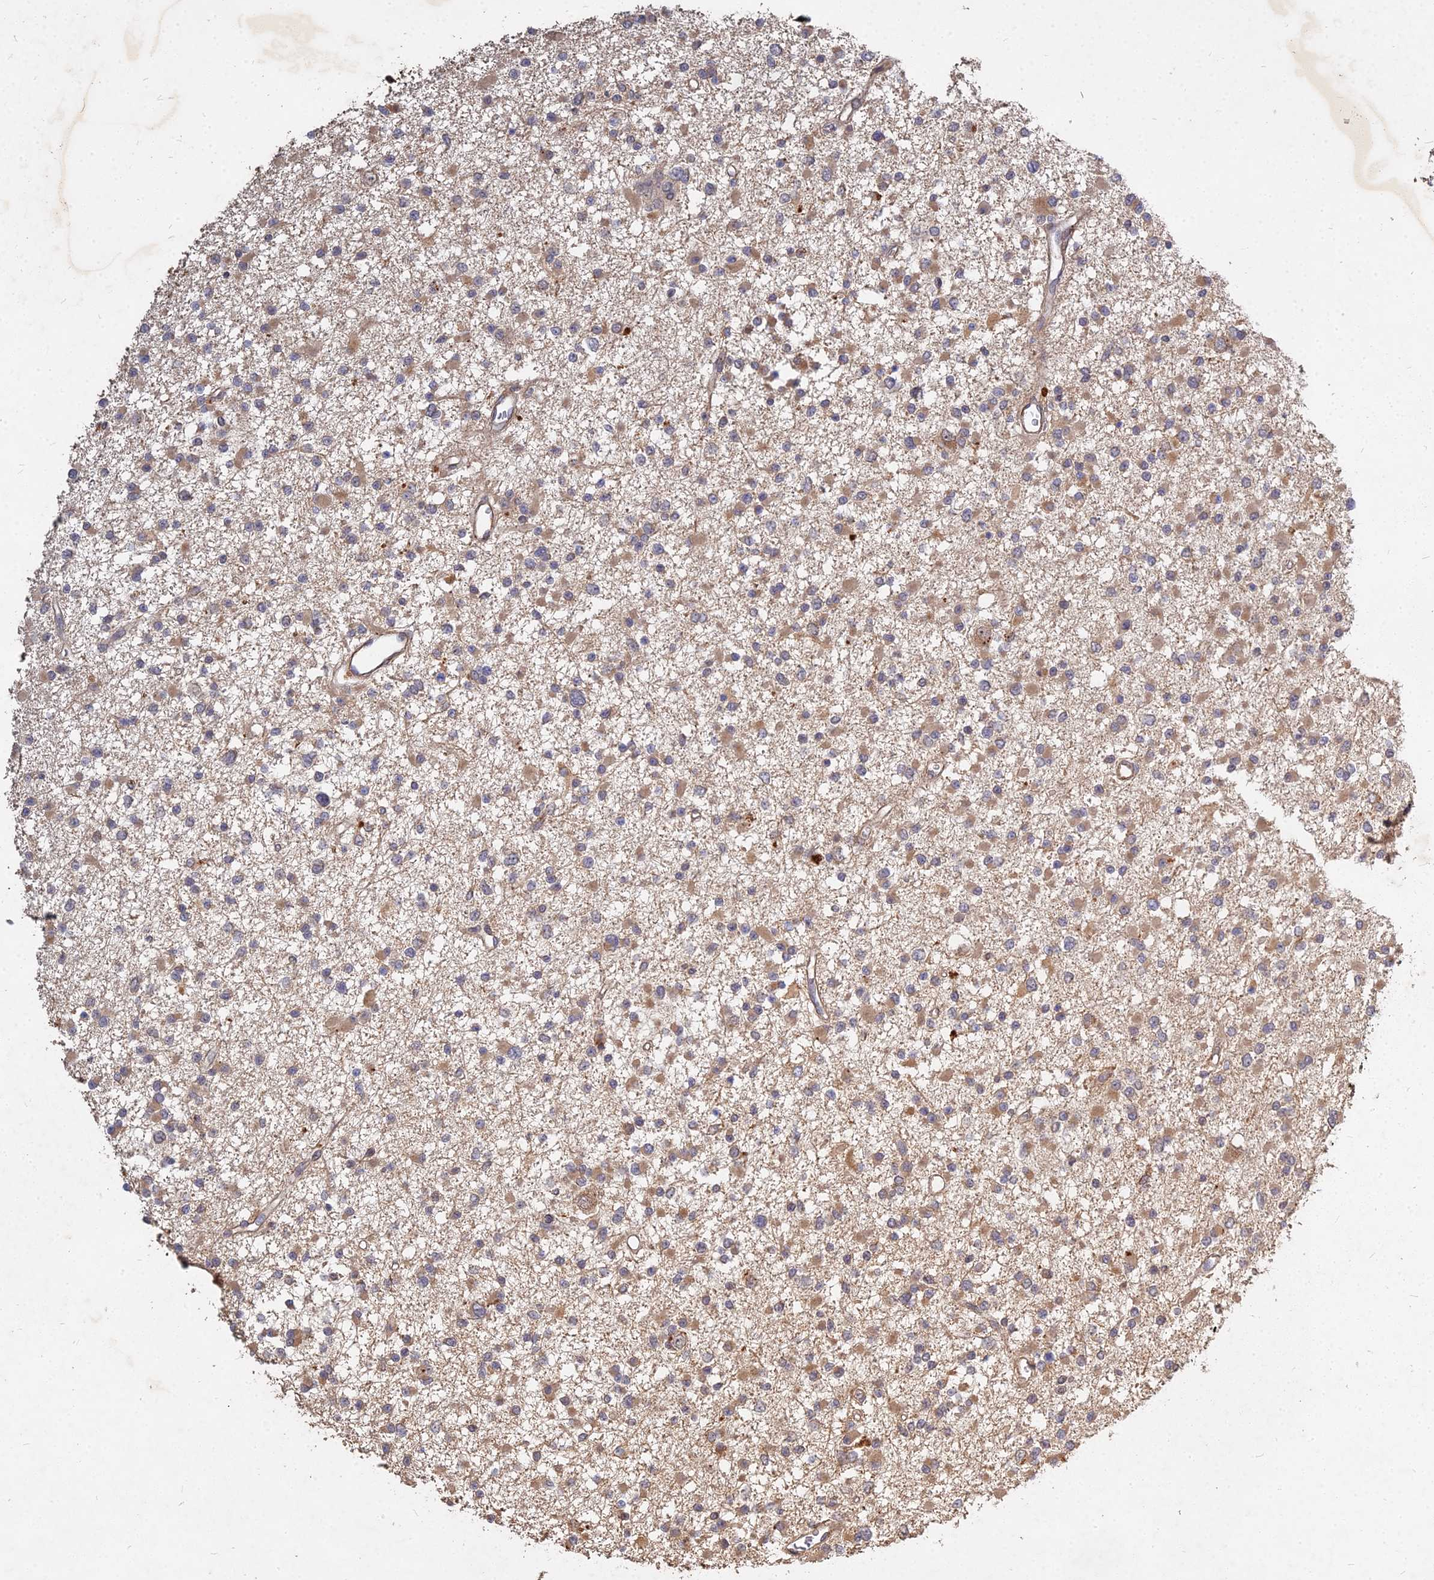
{"staining": {"intensity": "moderate", "quantity": "25%-75%", "location": "cytoplasmic/membranous"}, "tissue": "glioma", "cell_type": "Tumor cells", "image_type": "cancer", "snomed": [{"axis": "morphology", "description": "Glioma, malignant, Low grade"}, {"axis": "topography", "description": "Brain"}], "caption": "Tumor cells show medium levels of moderate cytoplasmic/membranous staining in about 25%-75% of cells in glioma.", "gene": "UBE2W", "patient": {"sex": "female", "age": 22}}